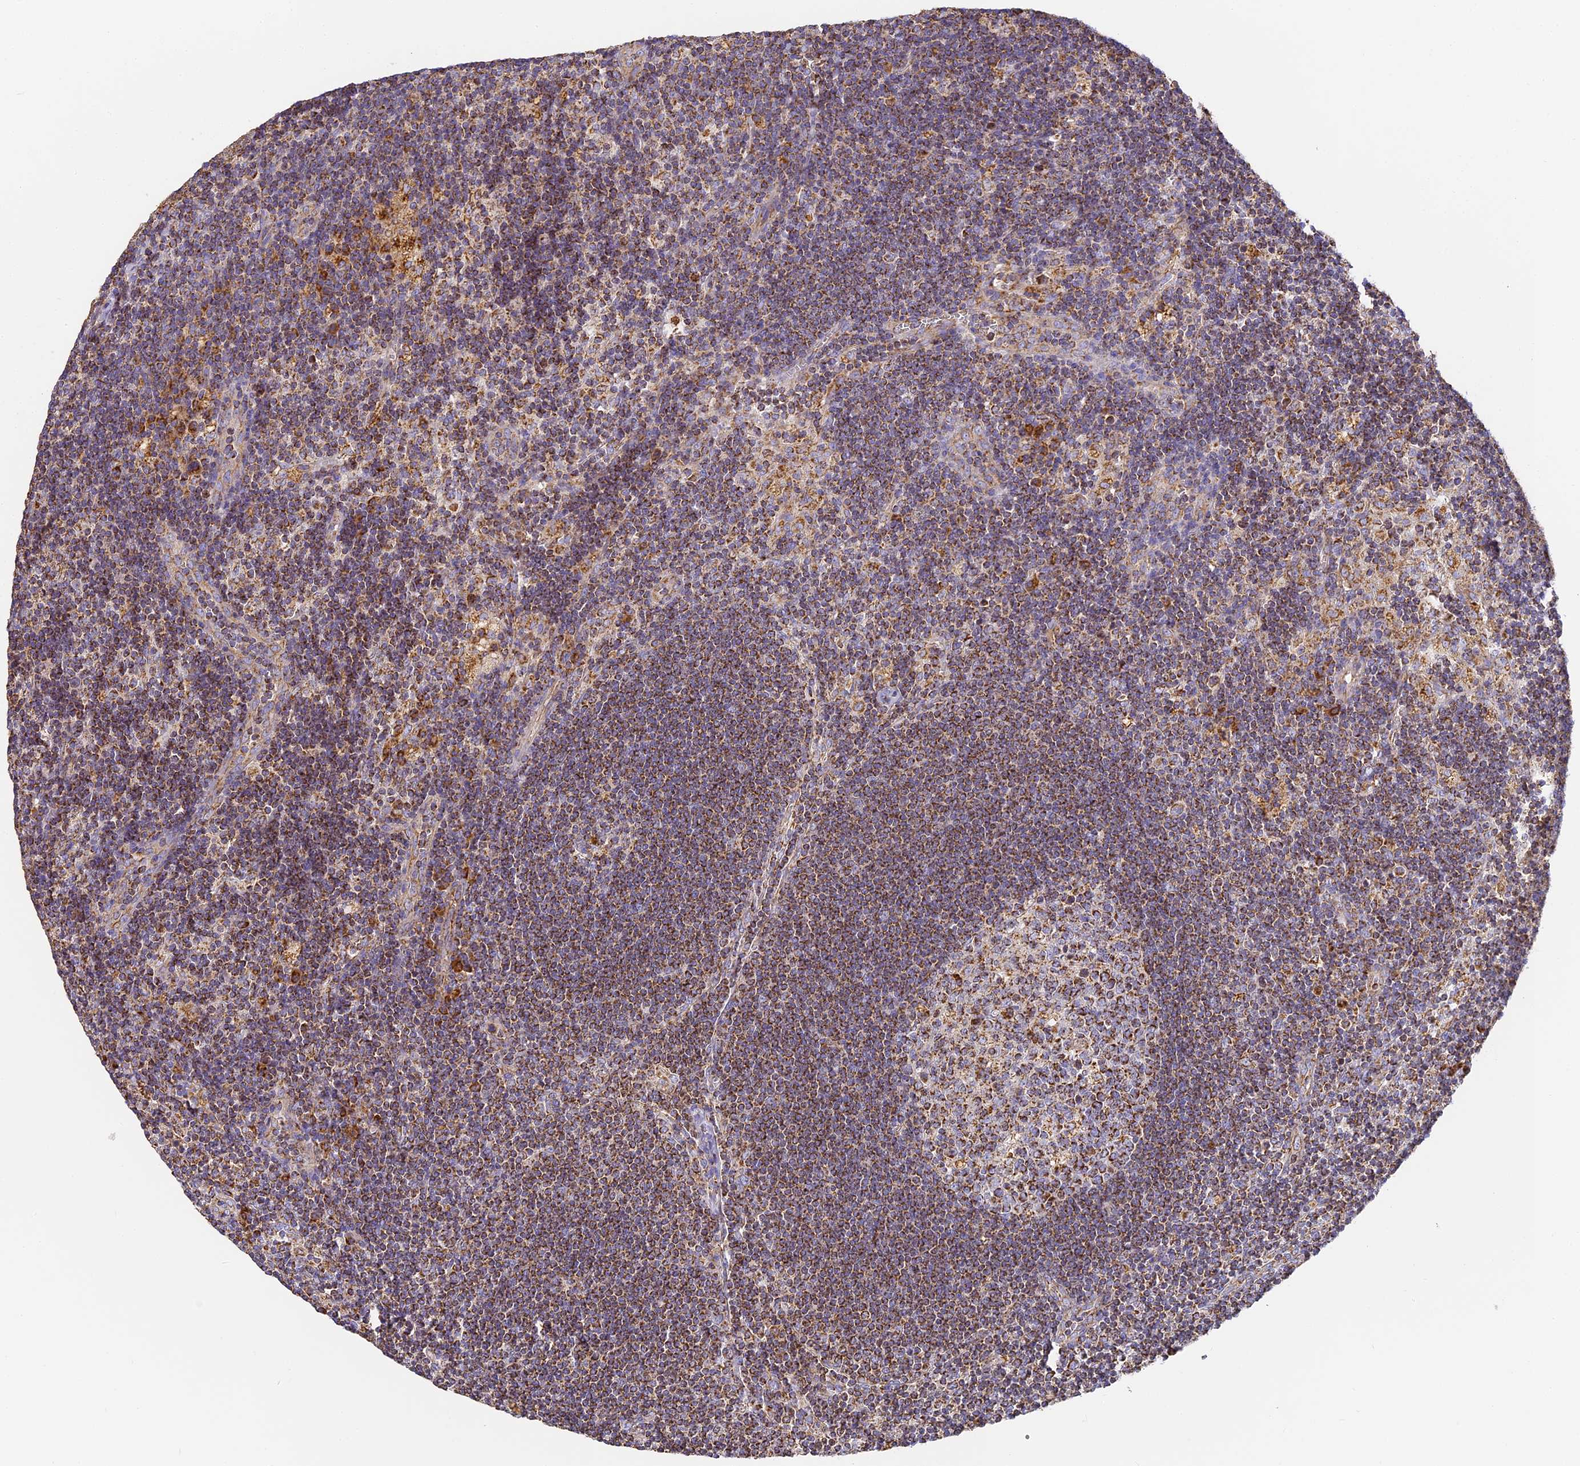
{"staining": {"intensity": "strong", "quantity": "25%-75%", "location": "cytoplasmic/membranous"}, "tissue": "lymph node", "cell_type": "Germinal center cells", "image_type": "normal", "snomed": [{"axis": "morphology", "description": "Normal tissue, NOS"}, {"axis": "topography", "description": "Lymph node"}], "caption": "Immunohistochemical staining of benign lymph node demonstrates 25%-75% levels of strong cytoplasmic/membranous protein staining in about 25%-75% of germinal center cells. Nuclei are stained in blue.", "gene": "COX6C", "patient": {"sex": "male", "age": 24}}